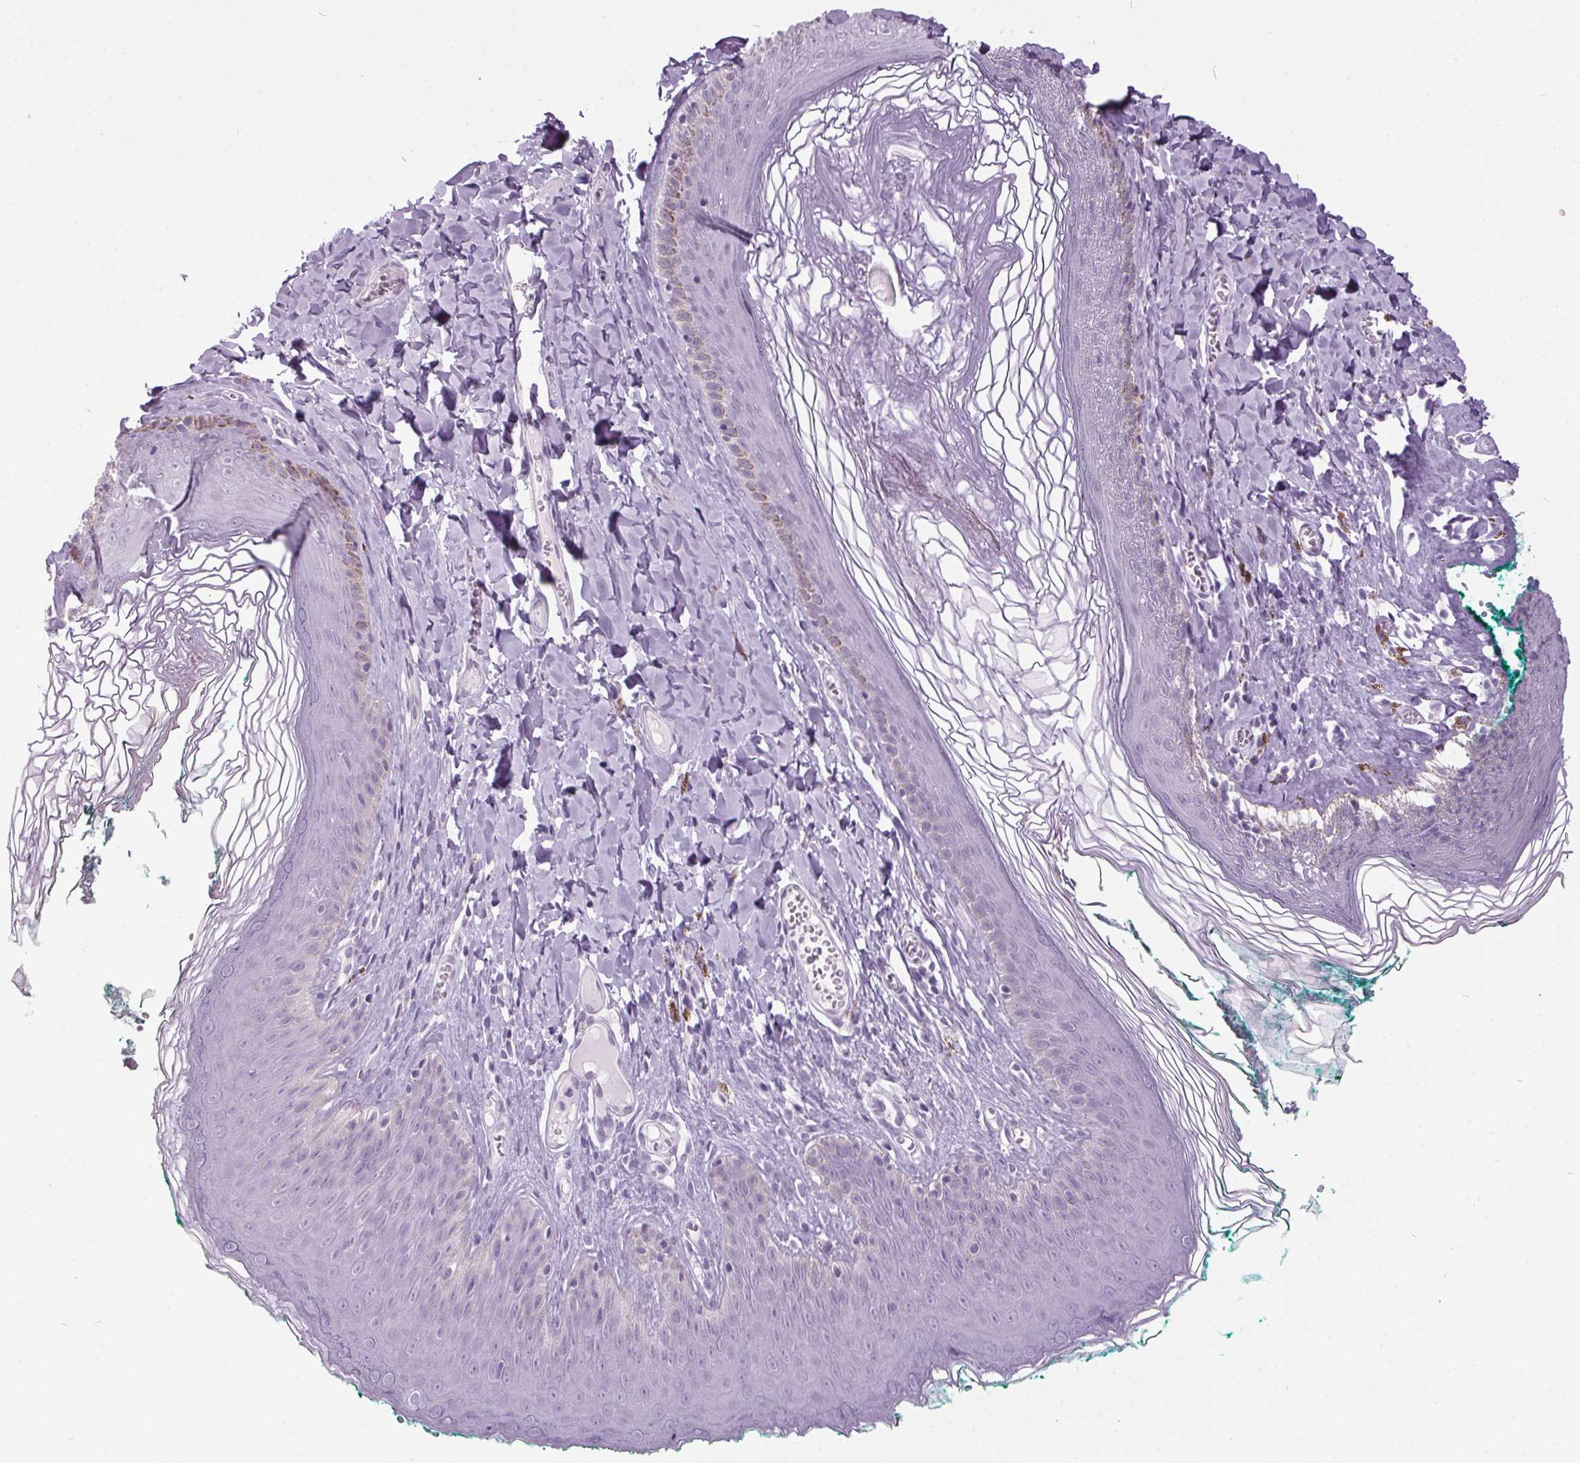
{"staining": {"intensity": "weak", "quantity": "<25%", "location": "cytoplasmic/membranous"}, "tissue": "skin", "cell_type": "Epidermal cells", "image_type": "normal", "snomed": [{"axis": "morphology", "description": "Normal tissue, NOS"}, {"axis": "topography", "description": "Vulva"}, {"axis": "topography", "description": "Peripheral nerve tissue"}], "caption": "There is no significant staining in epidermal cells of skin. (DAB (3,3'-diaminobenzidine) IHC, high magnification).", "gene": "ODAD2", "patient": {"sex": "female", "age": 66}}